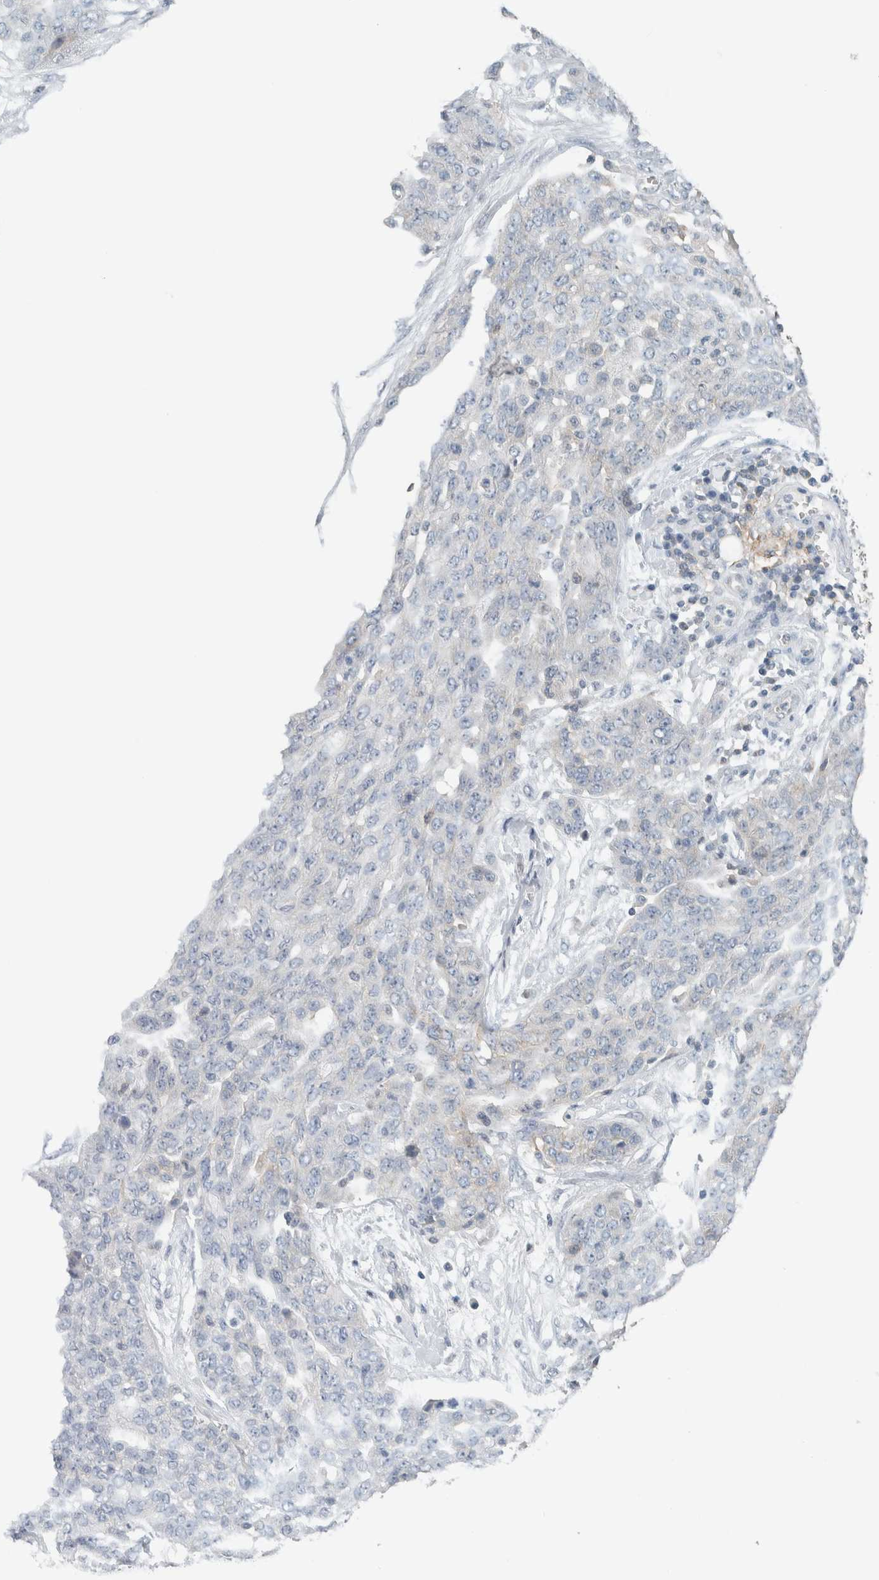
{"staining": {"intensity": "negative", "quantity": "none", "location": "none"}, "tissue": "ovarian cancer", "cell_type": "Tumor cells", "image_type": "cancer", "snomed": [{"axis": "morphology", "description": "Cystadenocarcinoma, serous, NOS"}, {"axis": "topography", "description": "Soft tissue"}, {"axis": "topography", "description": "Ovary"}], "caption": "DAB (3,3'-diaminobenzidine) immunohistochemical staining of human ovarian cancer shows no significant expression in tumor cells. (Brightfield microscopy of DAB (3,3'-diaminobenzidine) IHC at high magnification).", "gene": "PFDN4", "patient": {"sex": "female", "age": 57}}